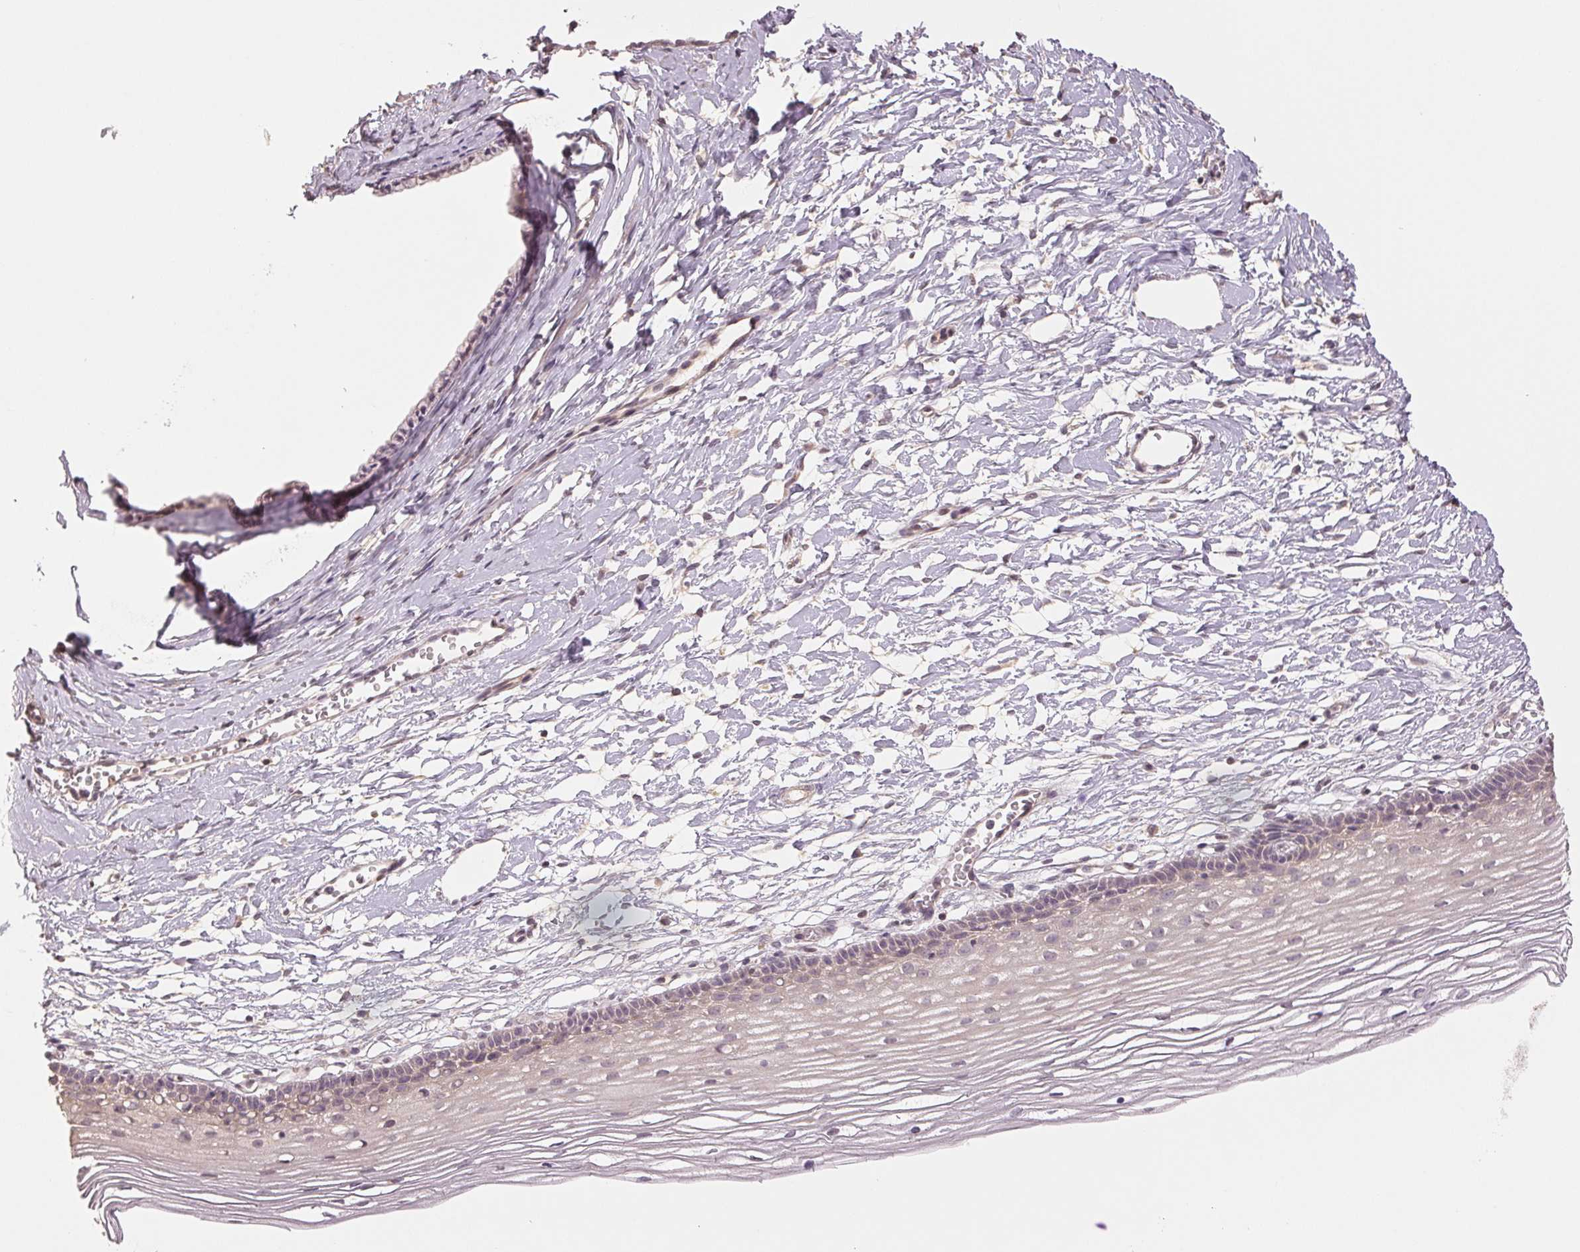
{"staining": {"intensity": "negative", "quantity": "none", "location": "none"}, "tissue": "cervix", "cell_type": "Glandular cells", "image_type": "normal", "snomed": [{"axis": "morphology", "description": "Normal tissue, NOS"}, {"axis": "topography", "description": "Cervix"}], "caption": "This is an IHC image of unremarkable cervix. There is no expression in glandular cells.", "gene": "COX14", "patient": {"sex": "female", "age": 40}}